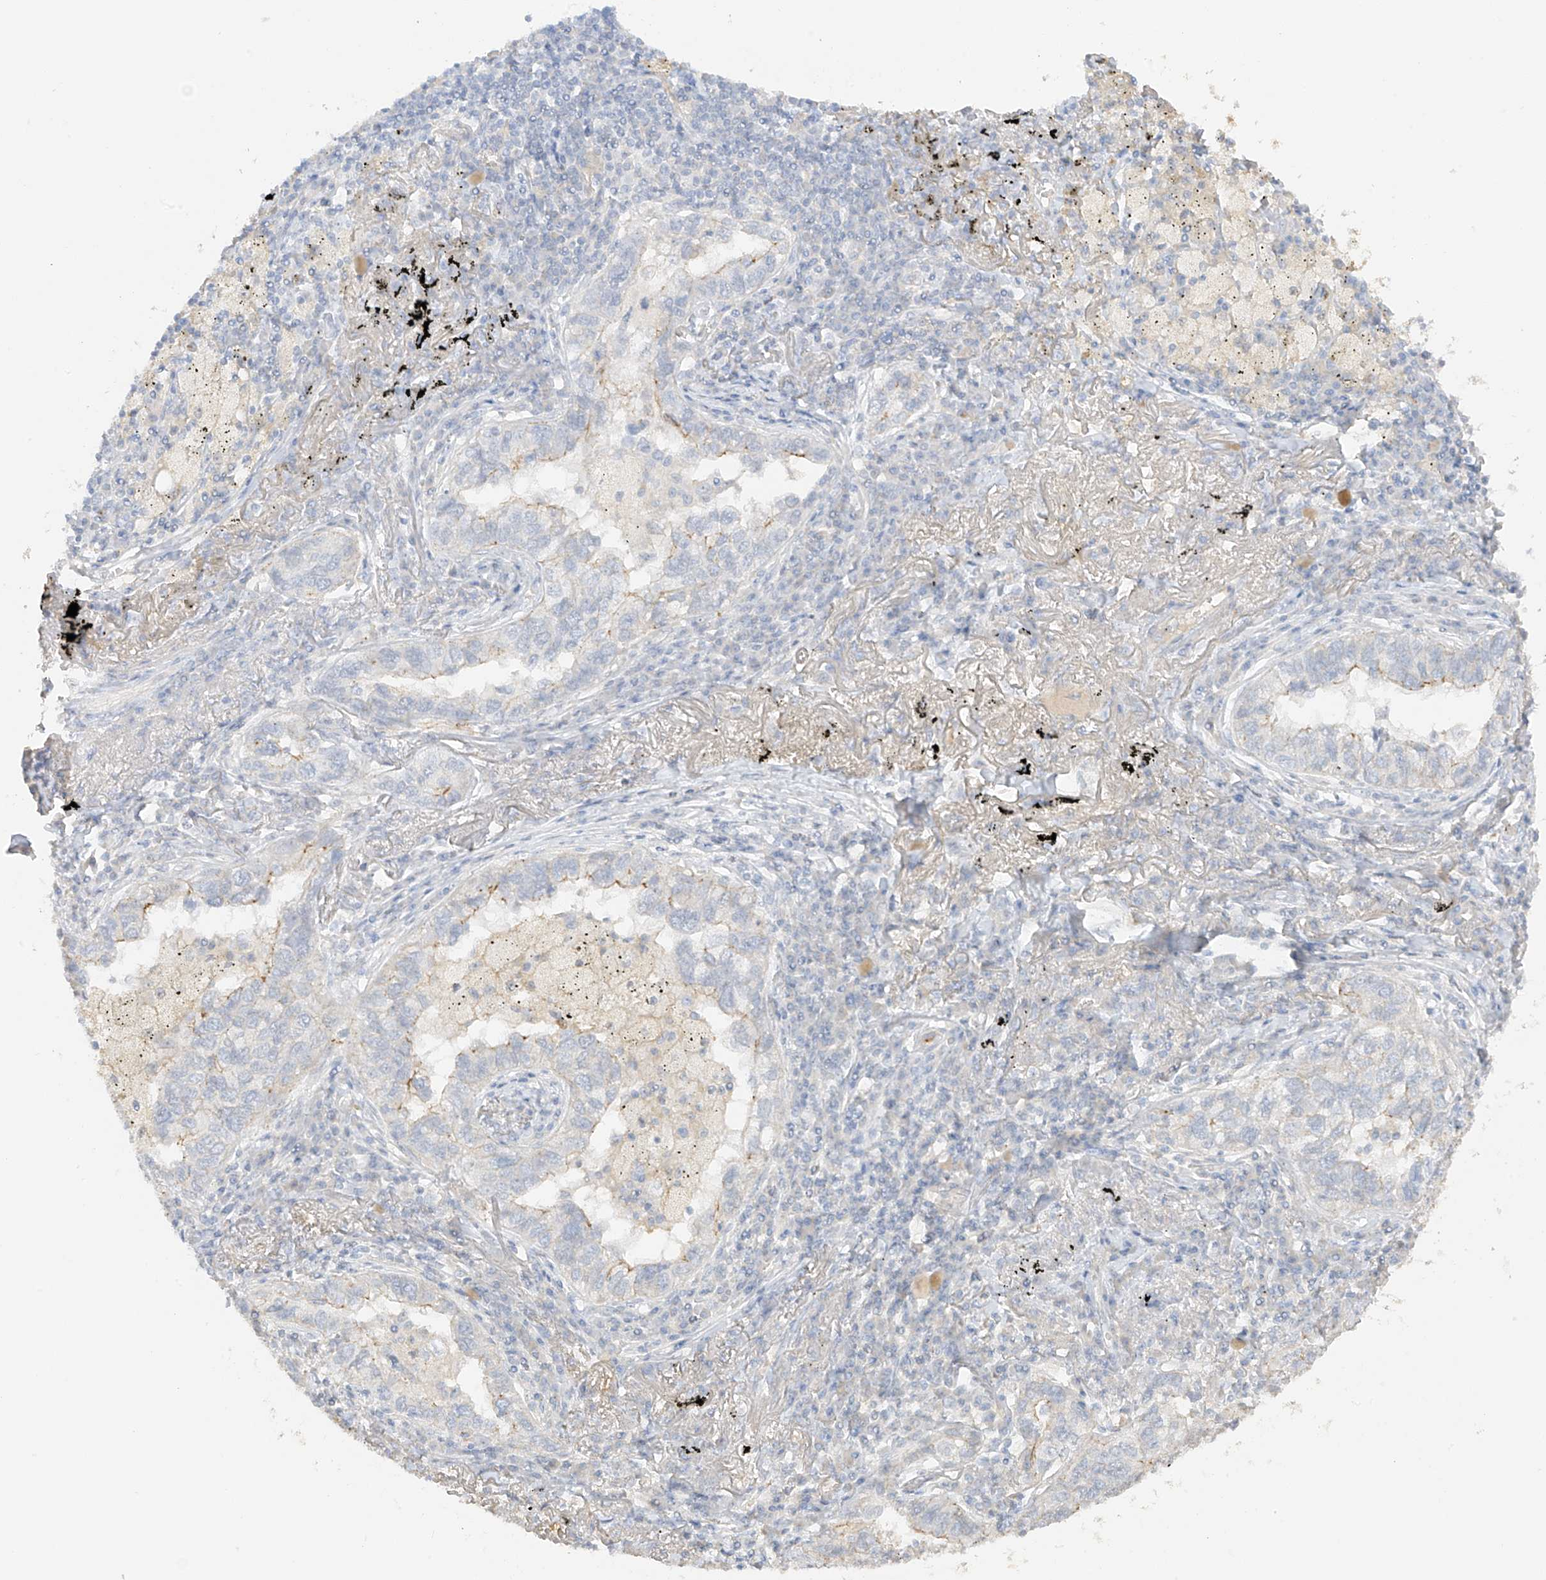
{"staining": {"intensity": "moderate", "quantity": "<25%", "location": "cytoplasmic/membranous"}, "tissue": "lung cancer", "cell_type": "Tumor cells", "image_type": "cancer", "snomed": [{"axis": "morphology", "description": "Adenocarcinoma, NOS"}, {"axis": "topography", "description": "Lung"}], "caption": "Lung cancer (adenocarcinoma) was stained to show a protein in brown. There is low levels of moderate cytoplasmic/membranous staining in approximately <25% of tumor cells. Ihc stains the protein in brown and the nuclei are stained blue.", "gene": "ZBTB41", "patient": {"sex": "male", "age": 65}}